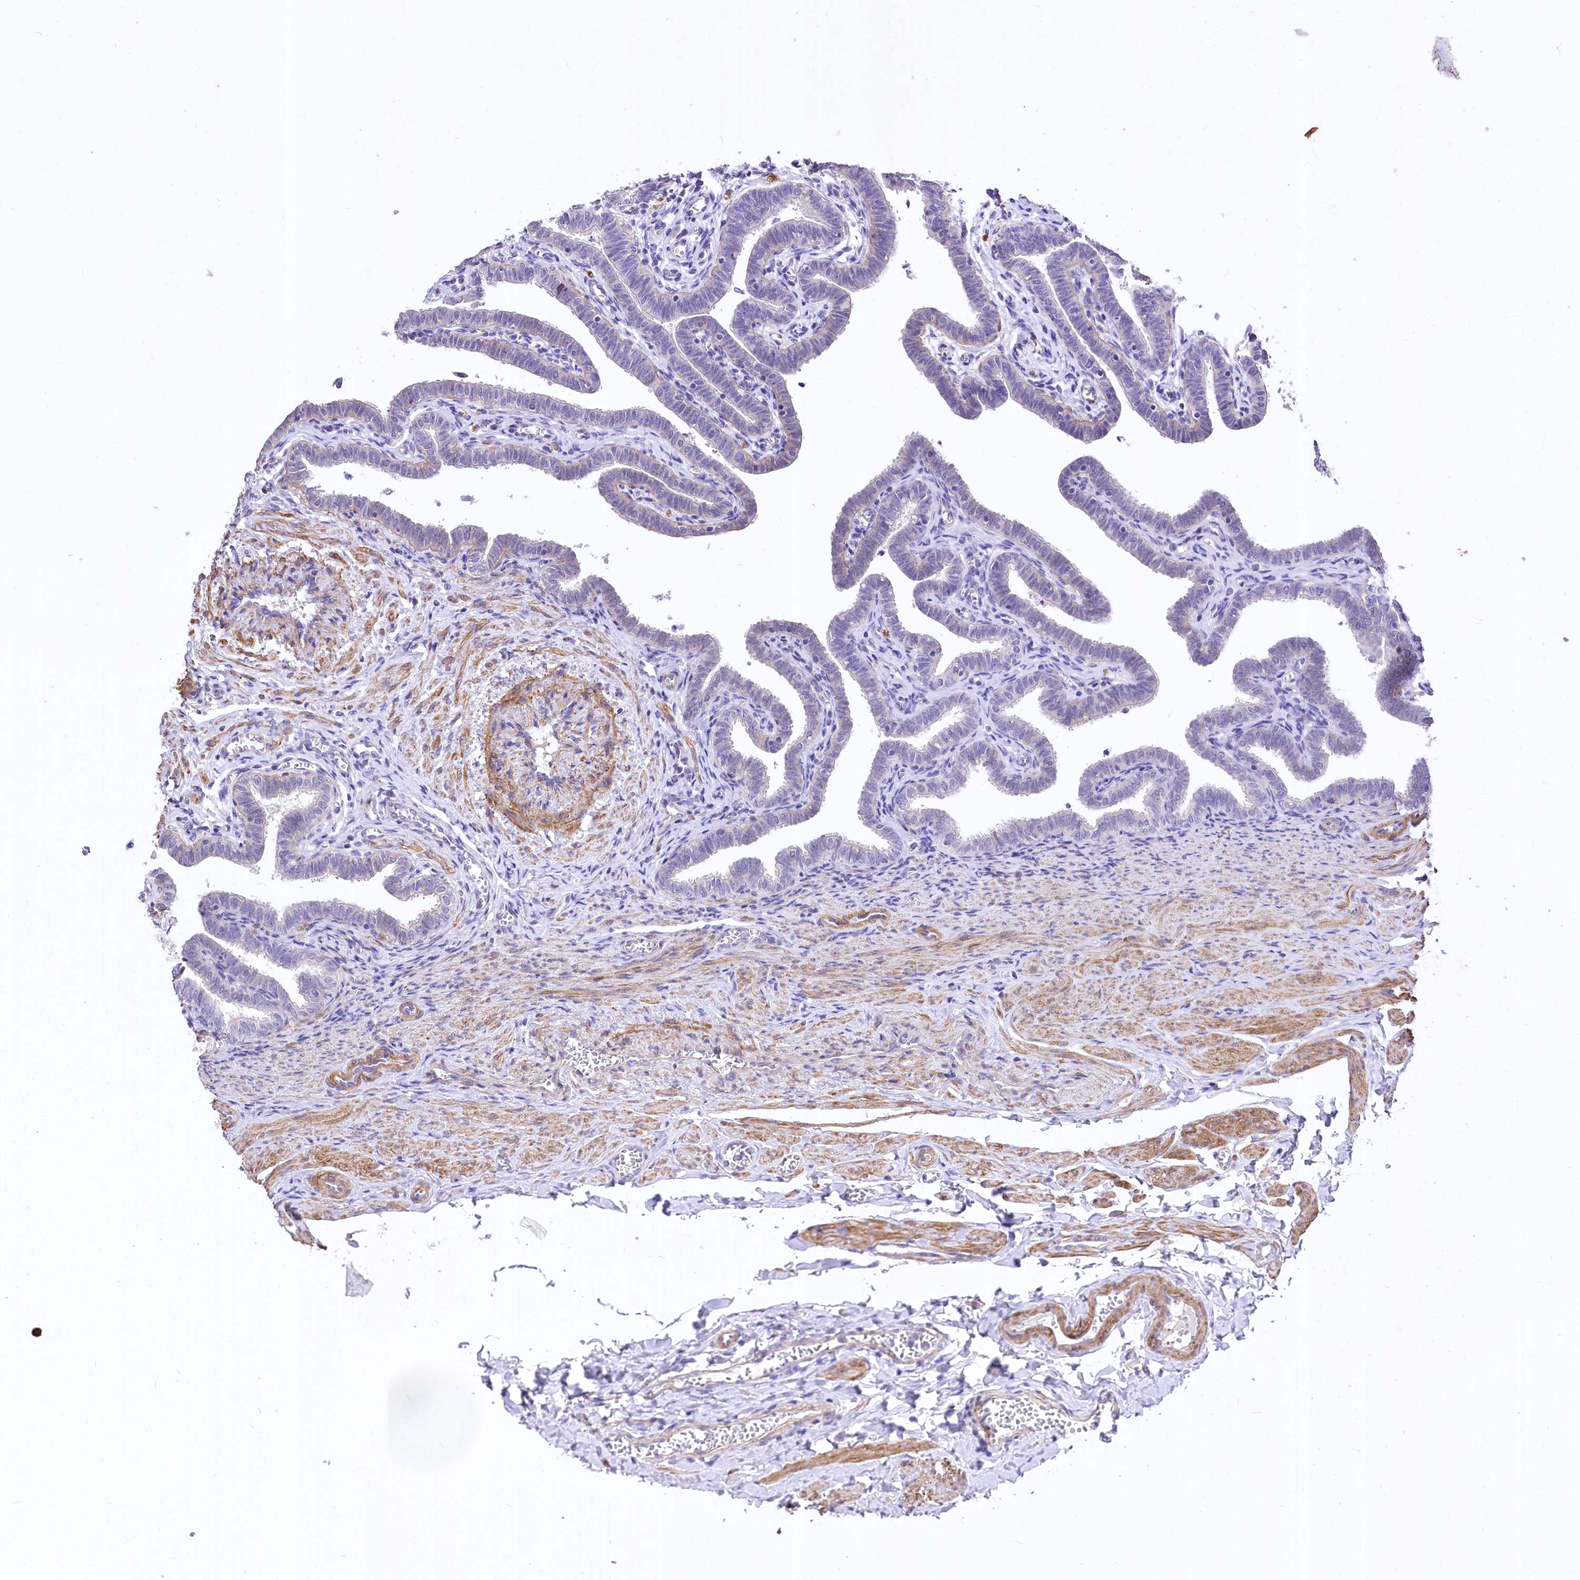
{"staining": {"intensity": "negative", "quantity": "none", "location": "none"}, "tissue": "fallopian tube", "cell_type": "Glandular cells", "image_type": "normal", "snomed": [{"axis": "morphology", "description": "Normal tissue, NOS"}, {"axis": "topography", "description": "Fallopian tube"}], "caption": "The immunohistochemistry photomicrograph has no significant expression in glandular cells of fallopian tube.", "gene": "RDH16", "patient": {"sex": "female", "age": 36}}